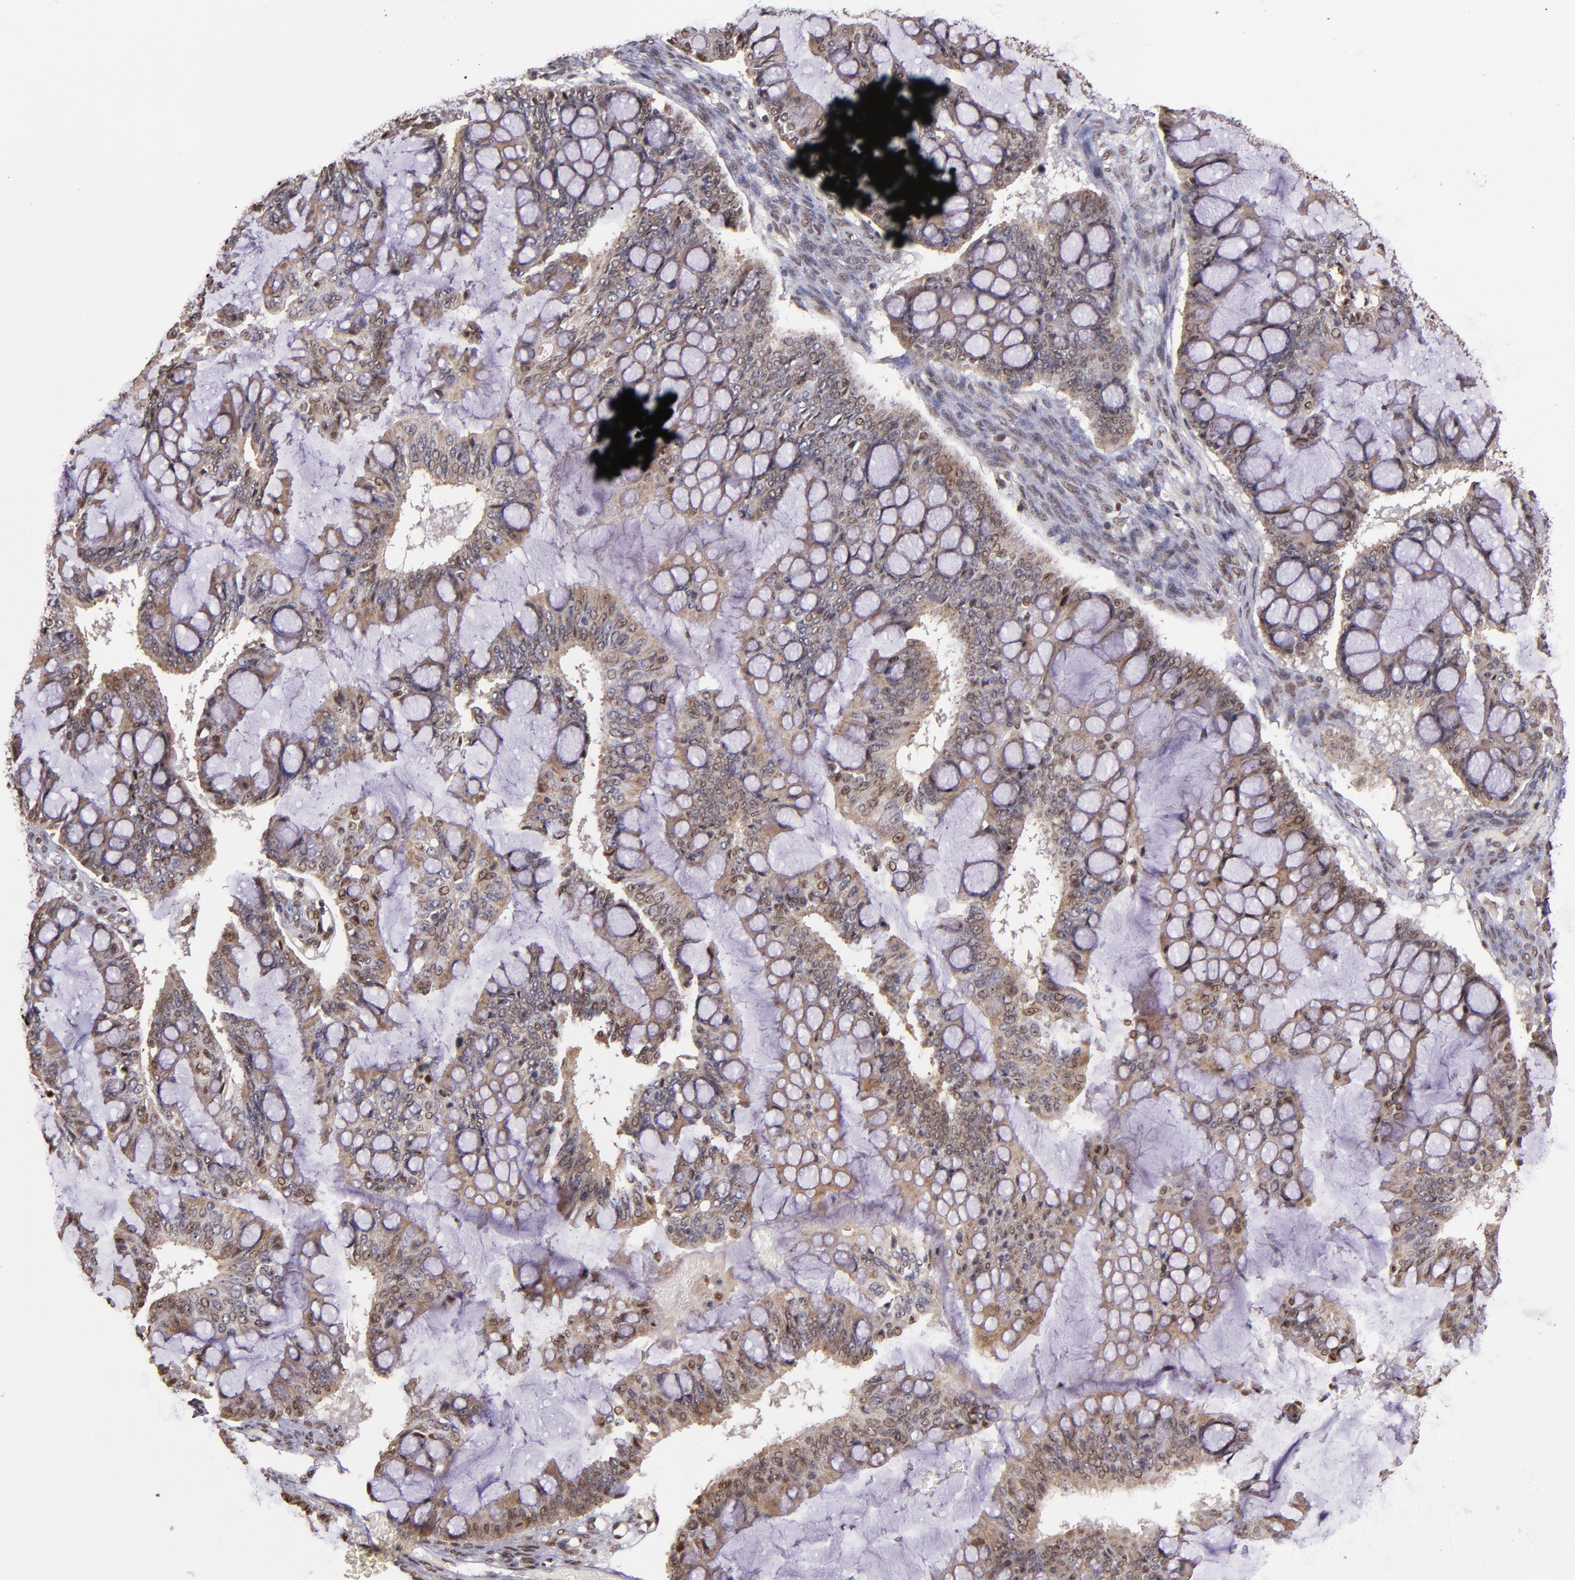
{"staining": {"intensity": "moderate", "quantity": "25%-75%", "location": "cytoplasmic/membranous,nuclear"}, "tissue": "ovarian cancer", "cell_type": "Tumor cells", "image_type": "cancer", "snomed": [{"axis": "morphology", "description": "Cystadenocarcinoma, mucinous, NOS"}, {"axis": "topography", "description": "Ovary"}], "caption": "IHC image of neoplastic tissue: ovarian cancer stained using immunohistochemistry reveals medium levels of moderate protein expression localized specifically in the cytoplasmic/membranous and nuclear of tumor cells, appearing as a cytoplasmic/membranous and nuclear brown color.", "gene": "CECR2", "patient": {"sex": "female", "age": 73}}